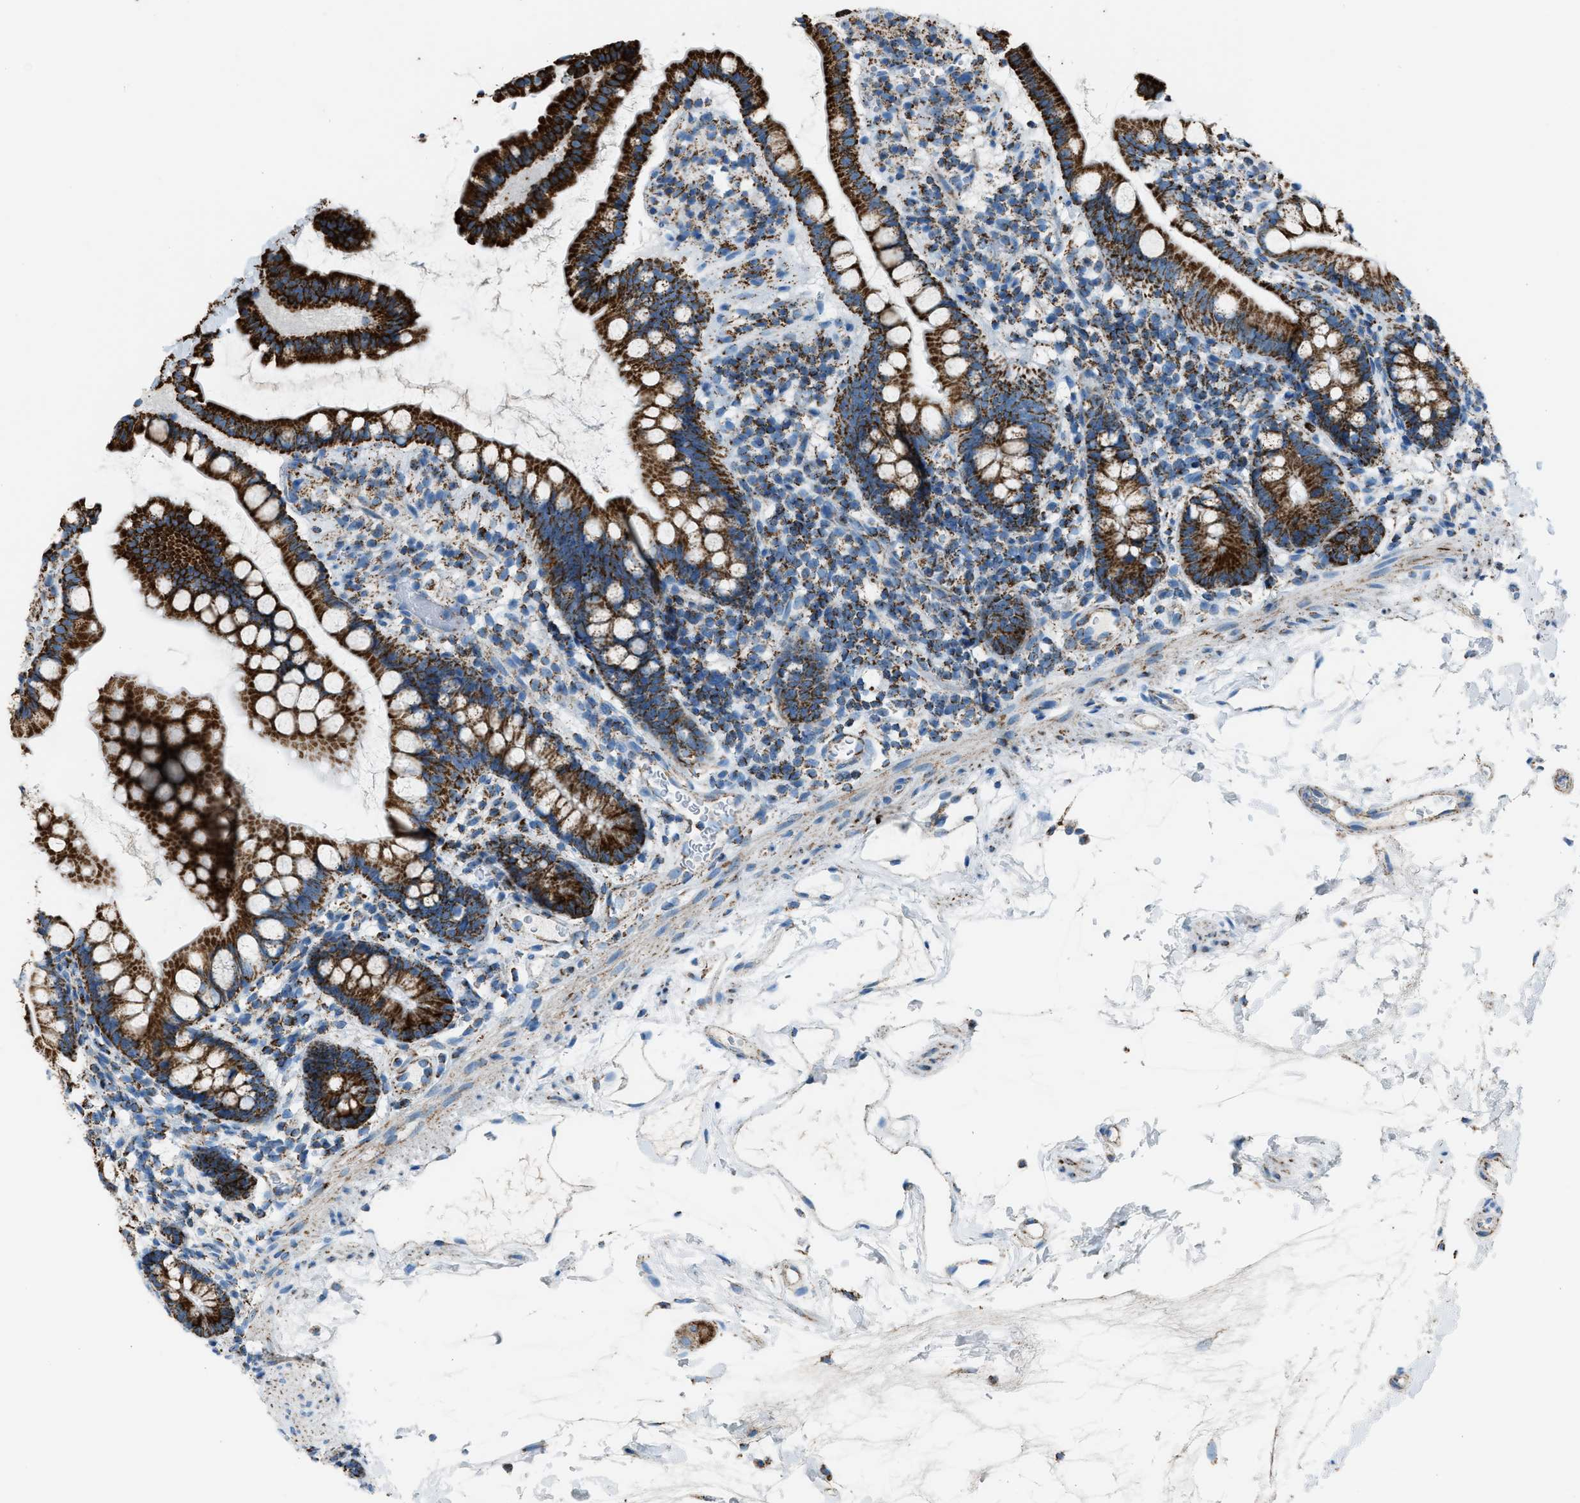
{"staining": {"intensity": "strong", "quantity": ">75%", "location": "cytoplasmic/membranous"}, "tissue": "small intestine", "cell_type": "Glandular cells", "image_type": "normal", "snomed": [{"axis": "morphology", "description": "Normal tissue, NOS"}, {"axis": "topography", "description": "Small intestine"}], "caption": "Immunohistochemistry (IHC) (DAB (3,3'-diaminobenzidine)) staining of benign human small intestine demonstrates strong cytoplasmic/membranous protein staining in about >75% of glandular cells.", "gene": "MDH2", "patient": {"sex": "female", "age": 84}}